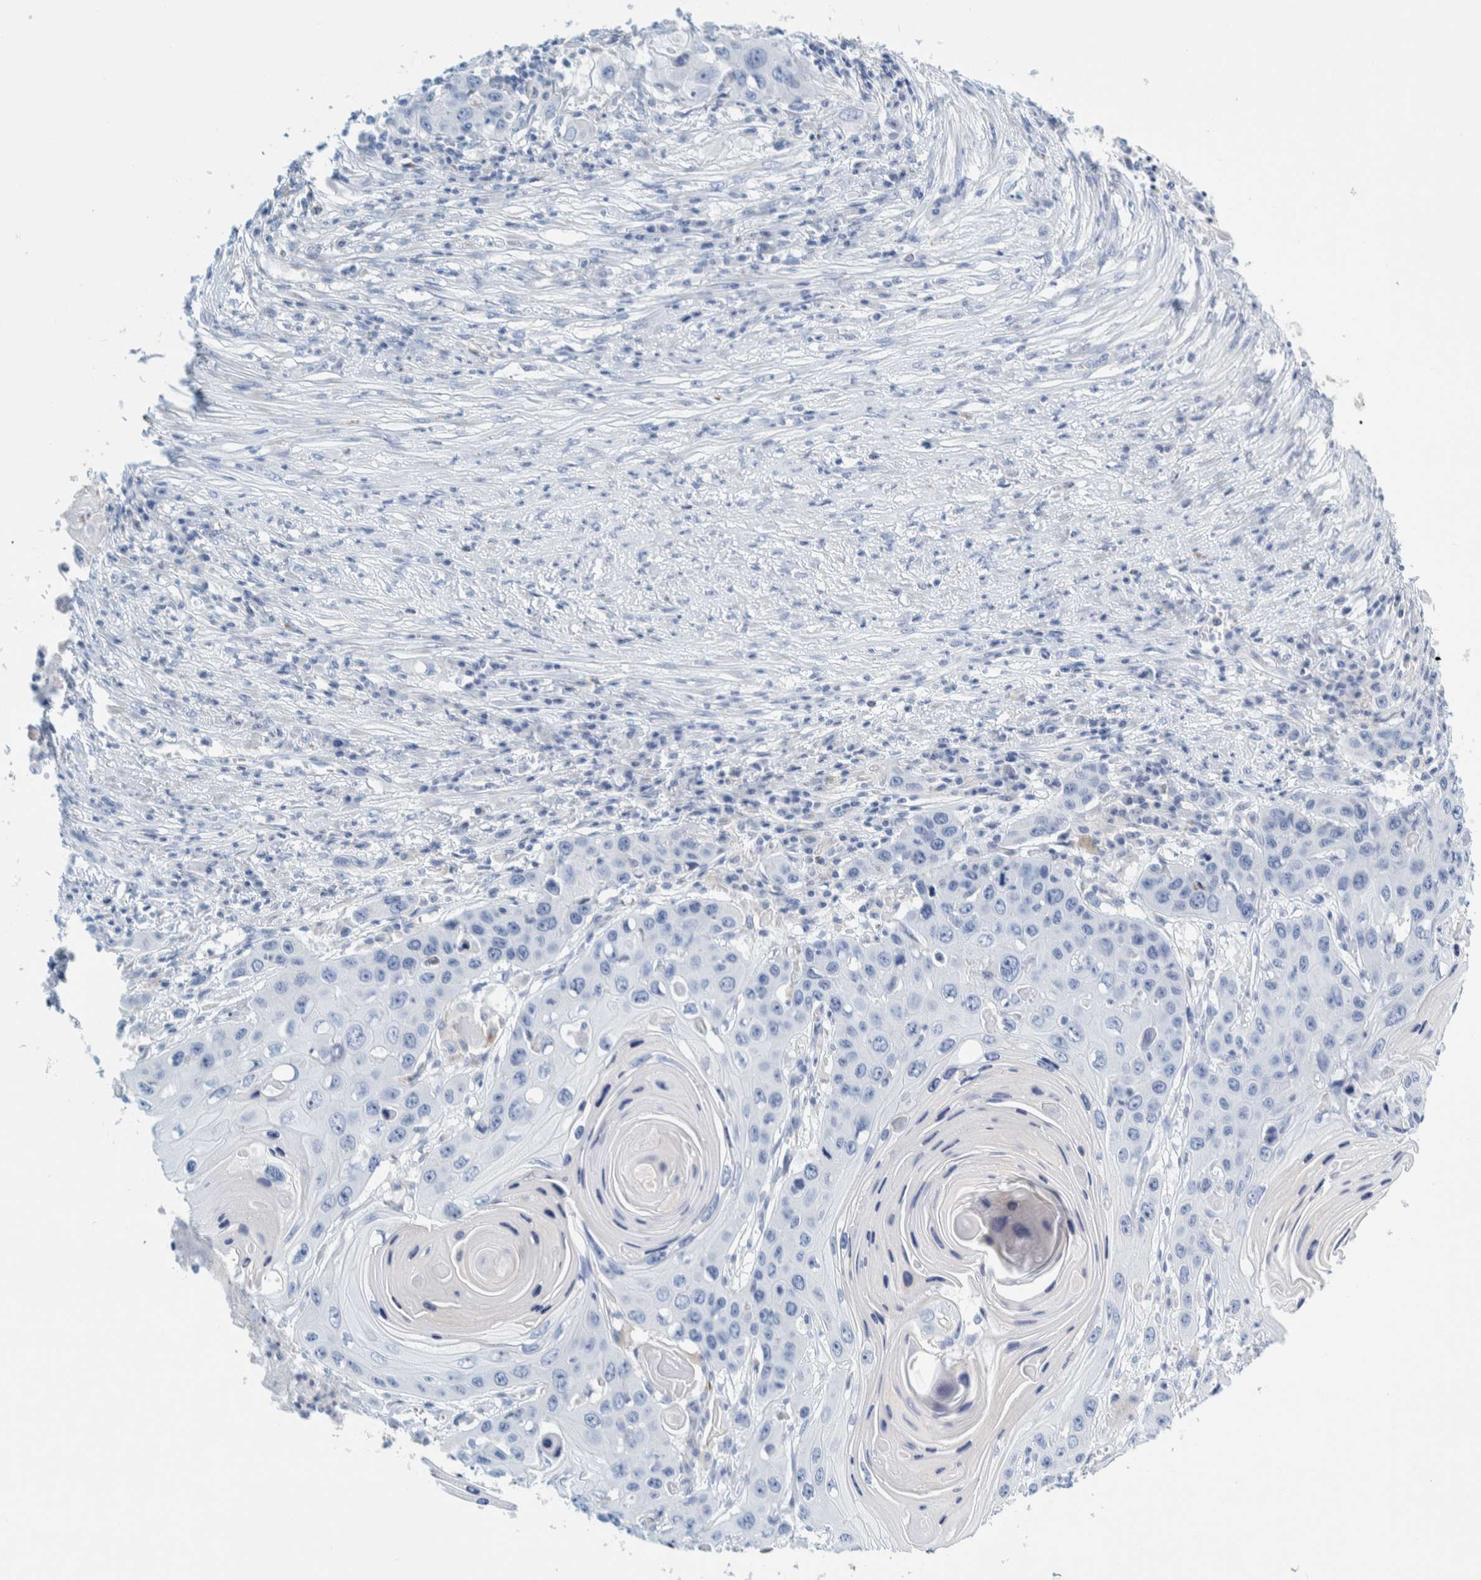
{"staining": {"intensity": "negative", "quantity": "none", "location": "none"}, "tissue": "skin cancer", "cell_type": "Tumor cells", "image_type": "cancer", "snomed": [{"axis": "morphology", "description": "Squamous cell carcinoma, NOS"}, {"axis": "topography", "description": "Skin"}], "caption": "Tumor cells are negative for brown protein staining in skin cancer.", "gene": "MOG", "patient": {"sex": "male", "age": 55}}